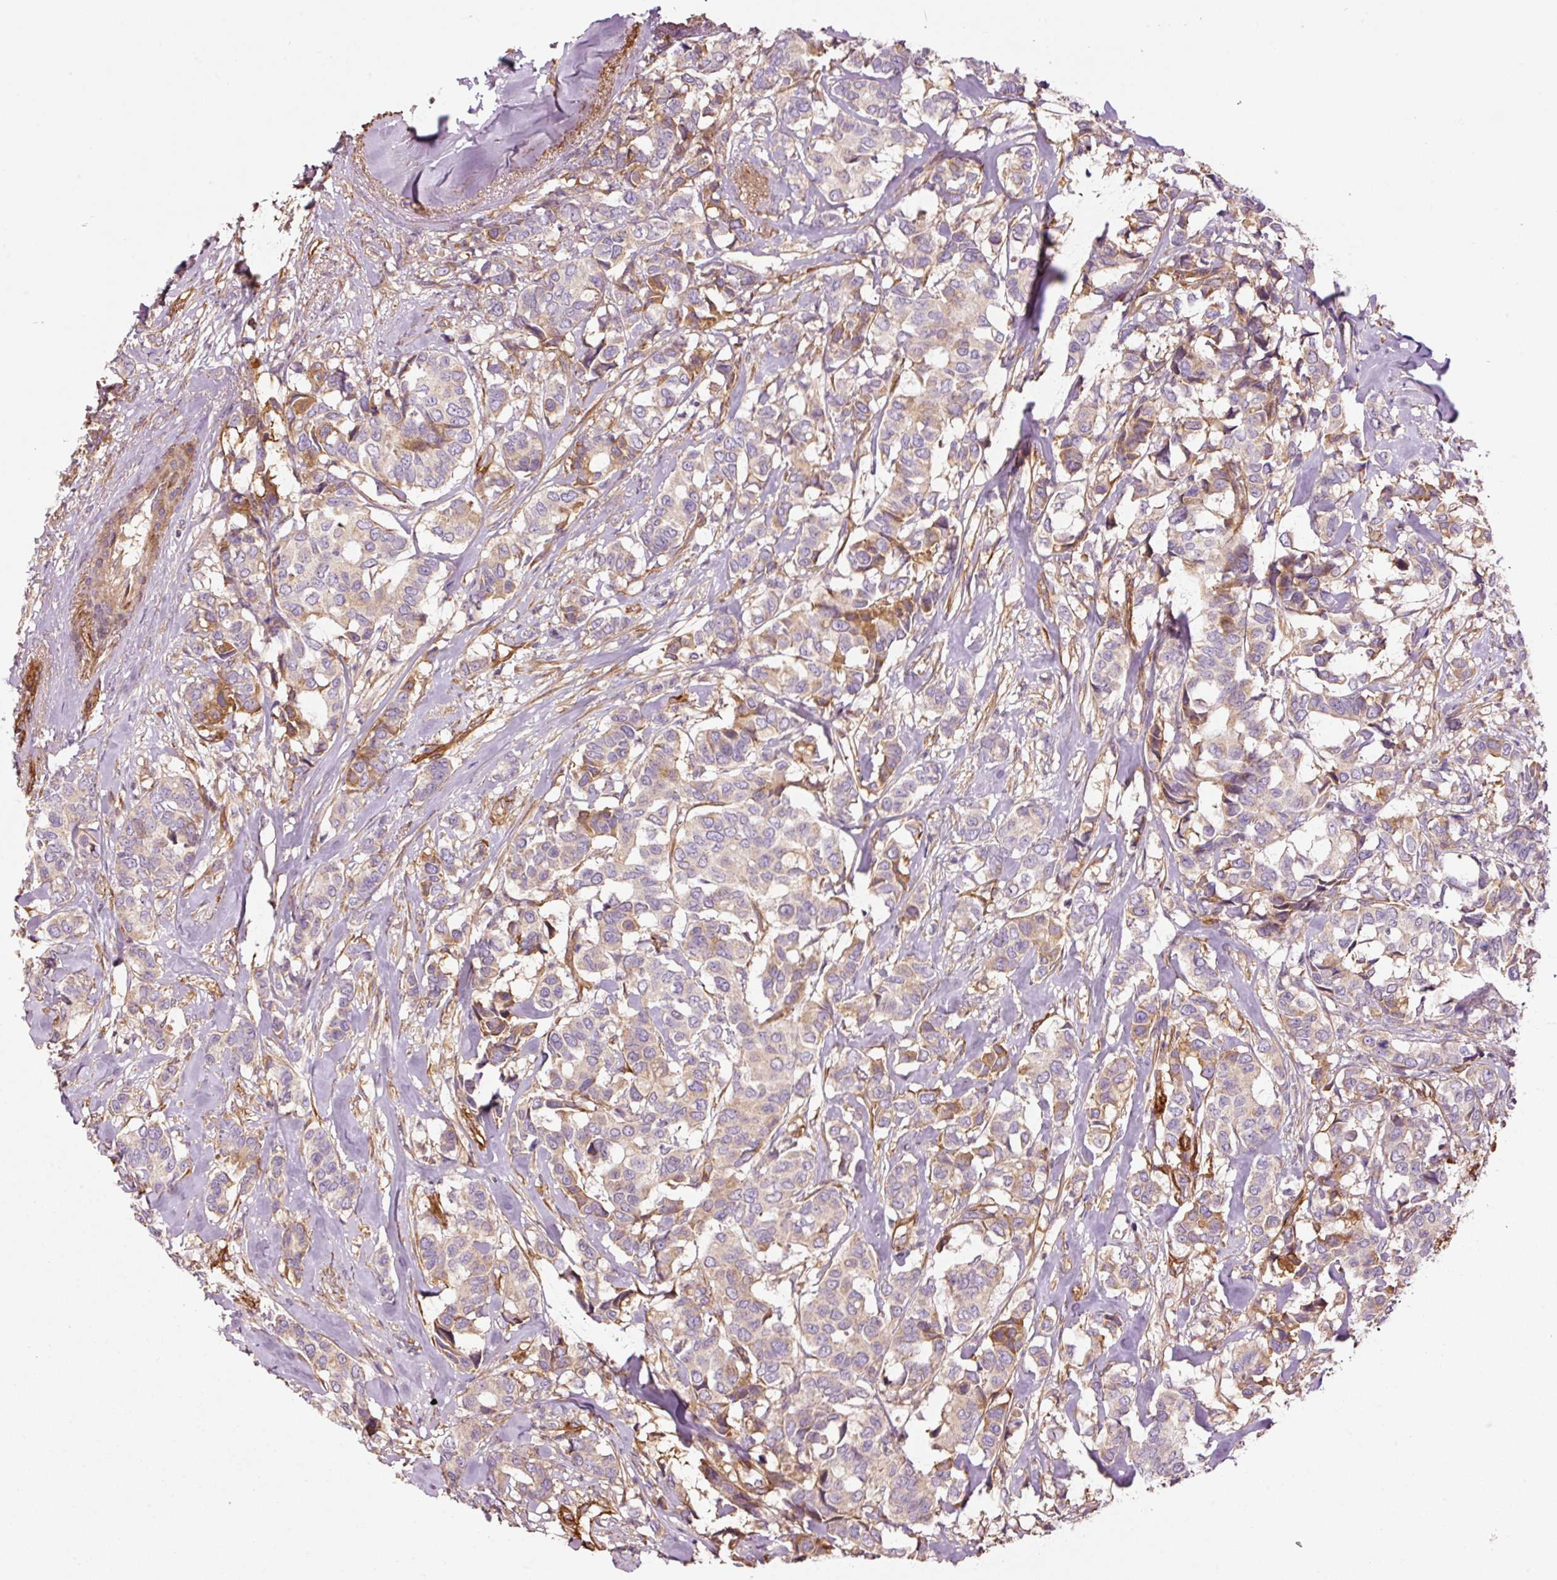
{"staining": {"intensity": "weak", "quantity": "25%-75%", "location": "cytoplasmic/membranous"}, "tissue": "breast cancer", "cell_type": "Tumor cells", "image_type": "cancer", "snomed": [{"axis": "morphology", "description": "Duct carcinoma"}, {"axis": "topography", "description": "Breast"}], "caption": "Immunohistochemistry photomicrograph of breast intraductal carcinoma stained for a protein (brown), which displays low levels of weak cytoplasmic/membranous expression in about 25%-75% of tumor cells.", "gene": "NID2", "patient": {"sex": "female", "age": 87}}